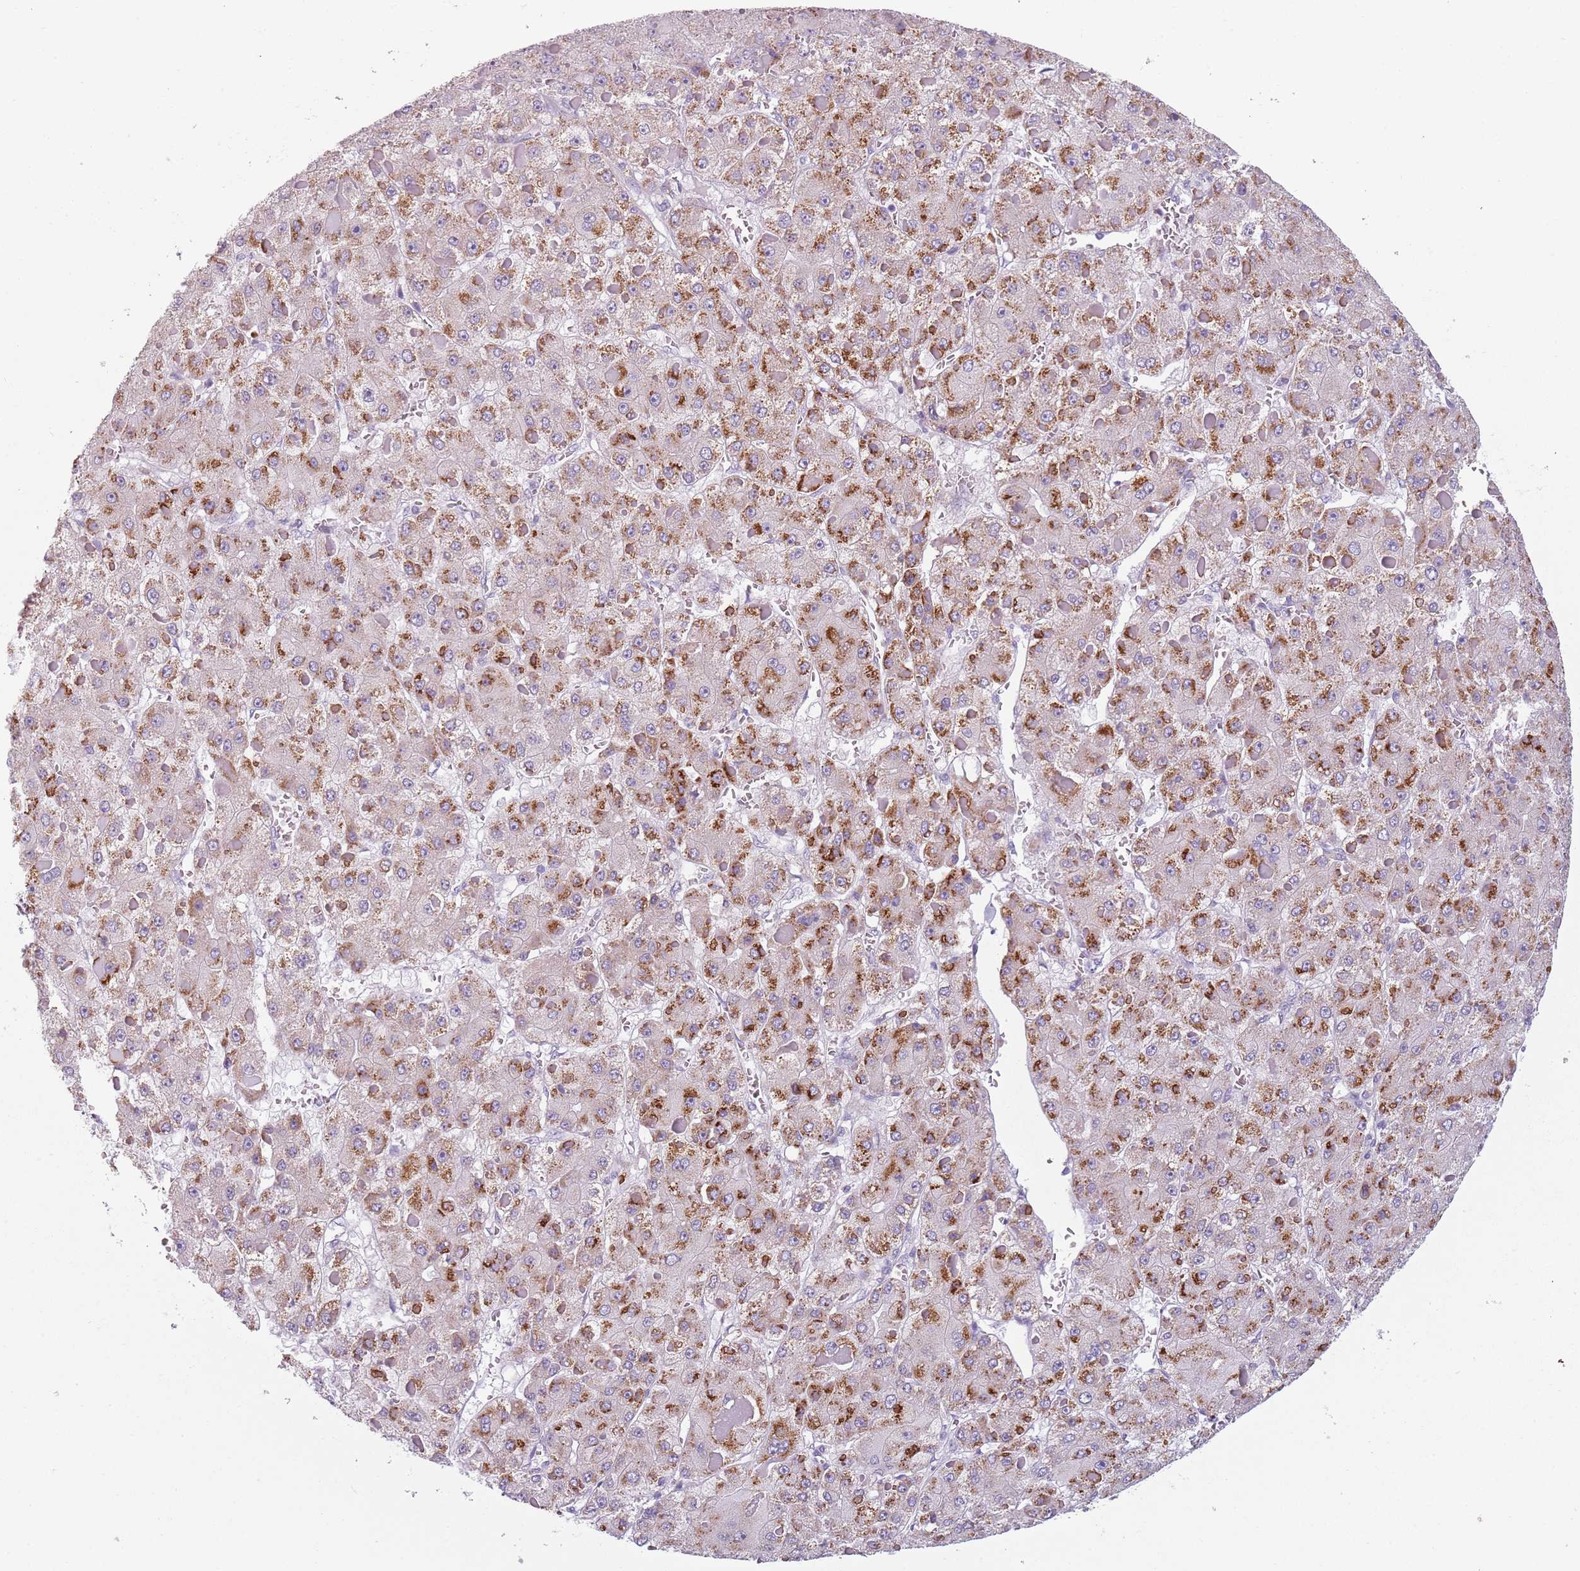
{"staining": {"intensity": "strong", "quantity": "25%-75%", "location": "cytoplasmic/membranous"}, "tissue": "liver cancer", "cell_type": "Tumor cells", "image_type": "cancer", "snomed": [{"axis": "morphology", "description": "Carcinoma, Hepatocellular, NOS"}, {"axis": "topography", "description": "Liver"}], "caption": "Liver hepatocellular carcinoma stained for a protein exhibits strong cytoplasmic/membranous positivity in tumor cells. Nuclei are stained in blue.", "gene": "MEGF8", "patient": {"sex": "female", "age": 73}}